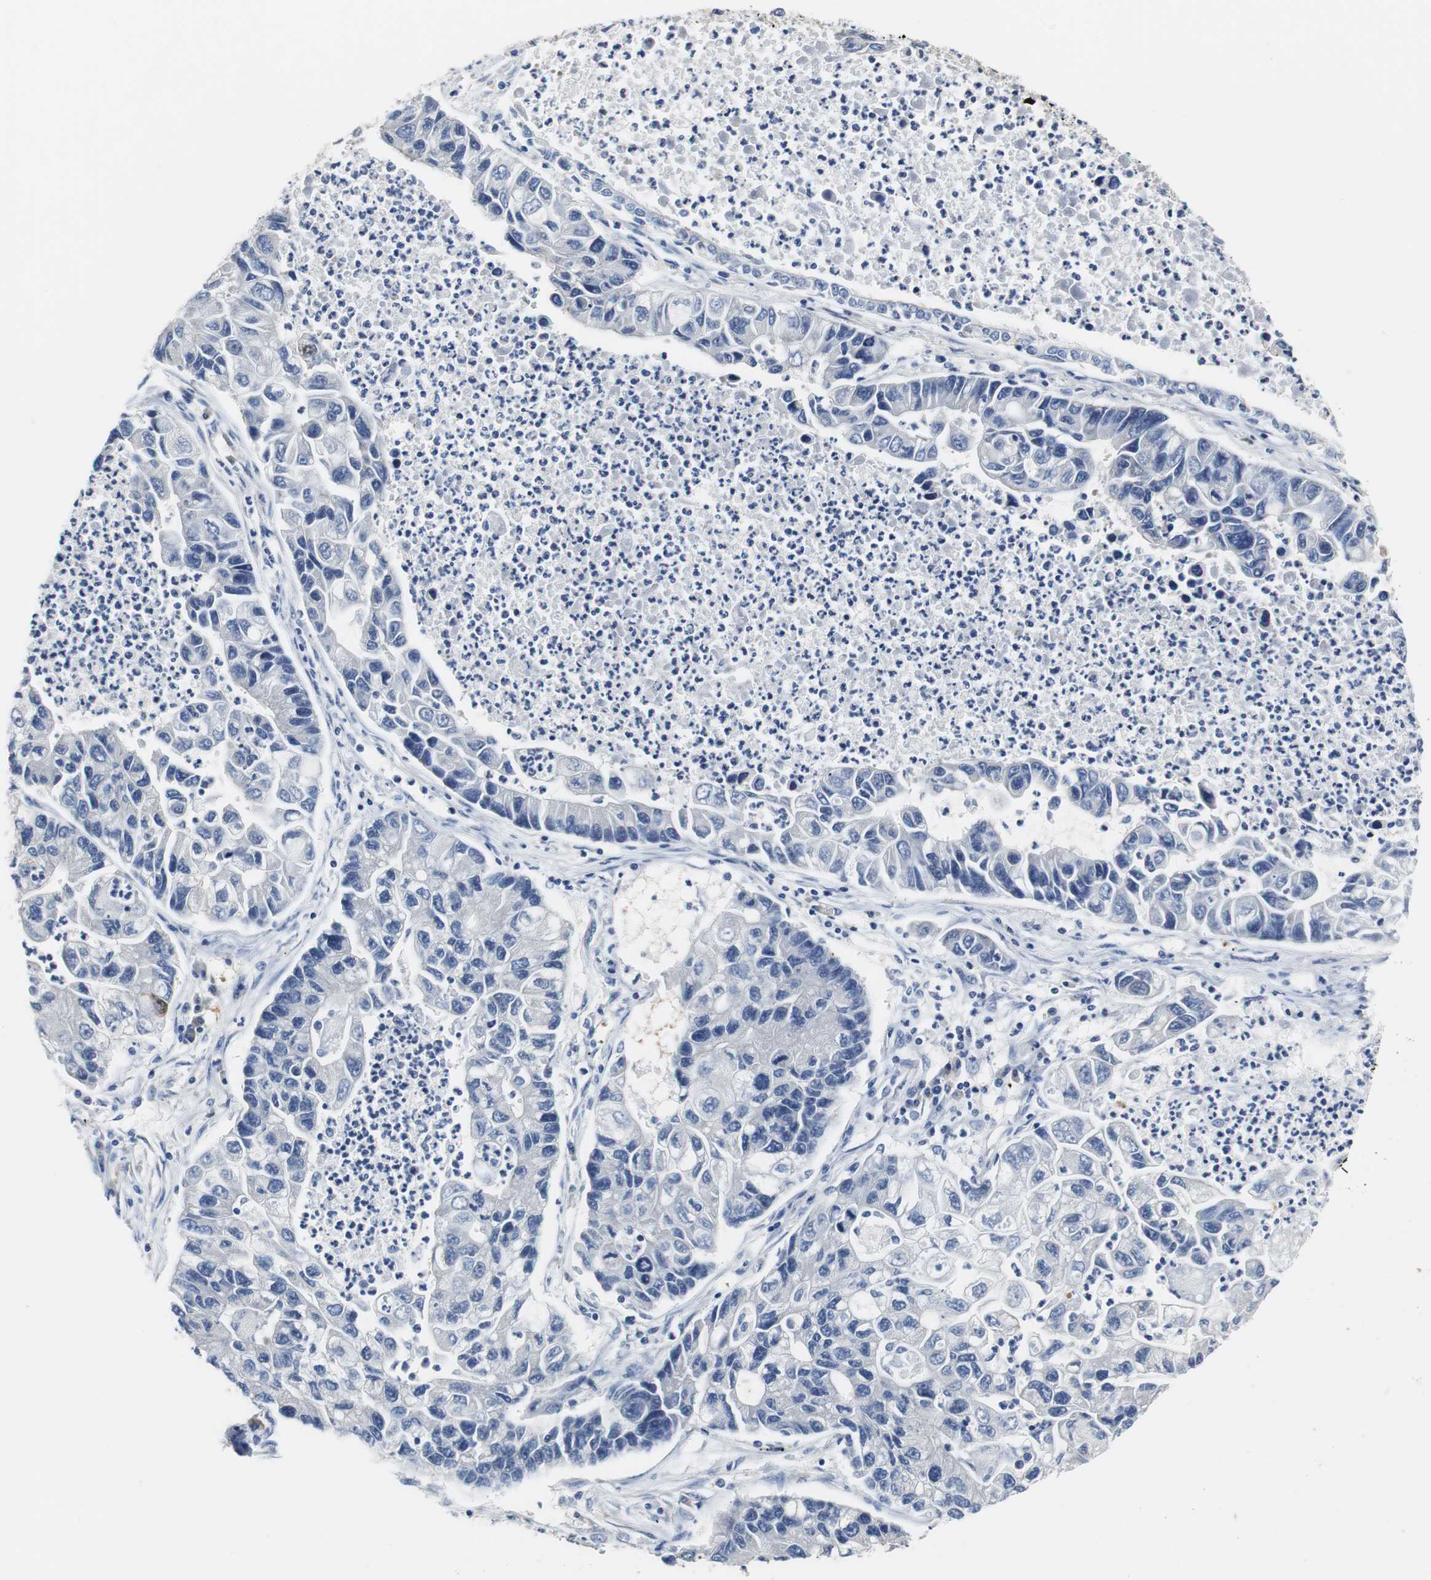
{"staining": {"intensity": "negative", "quantity": "none", "location": "none"}, "tissue": "lung cancer", "cell_type": "Tumor cells", "image_type": "cancer", "snomed": [{"axis": "morphology", "description": "Adenocarcinoma, NOS"}, {"axis": "topography", "description": "Lung"}], "caption": "Immunohistochemistry (IHC) of lung cancer displays no positivity in tumor cells.", "gene": "PCK1", "patient": {"sex": "female", "age": 51}}